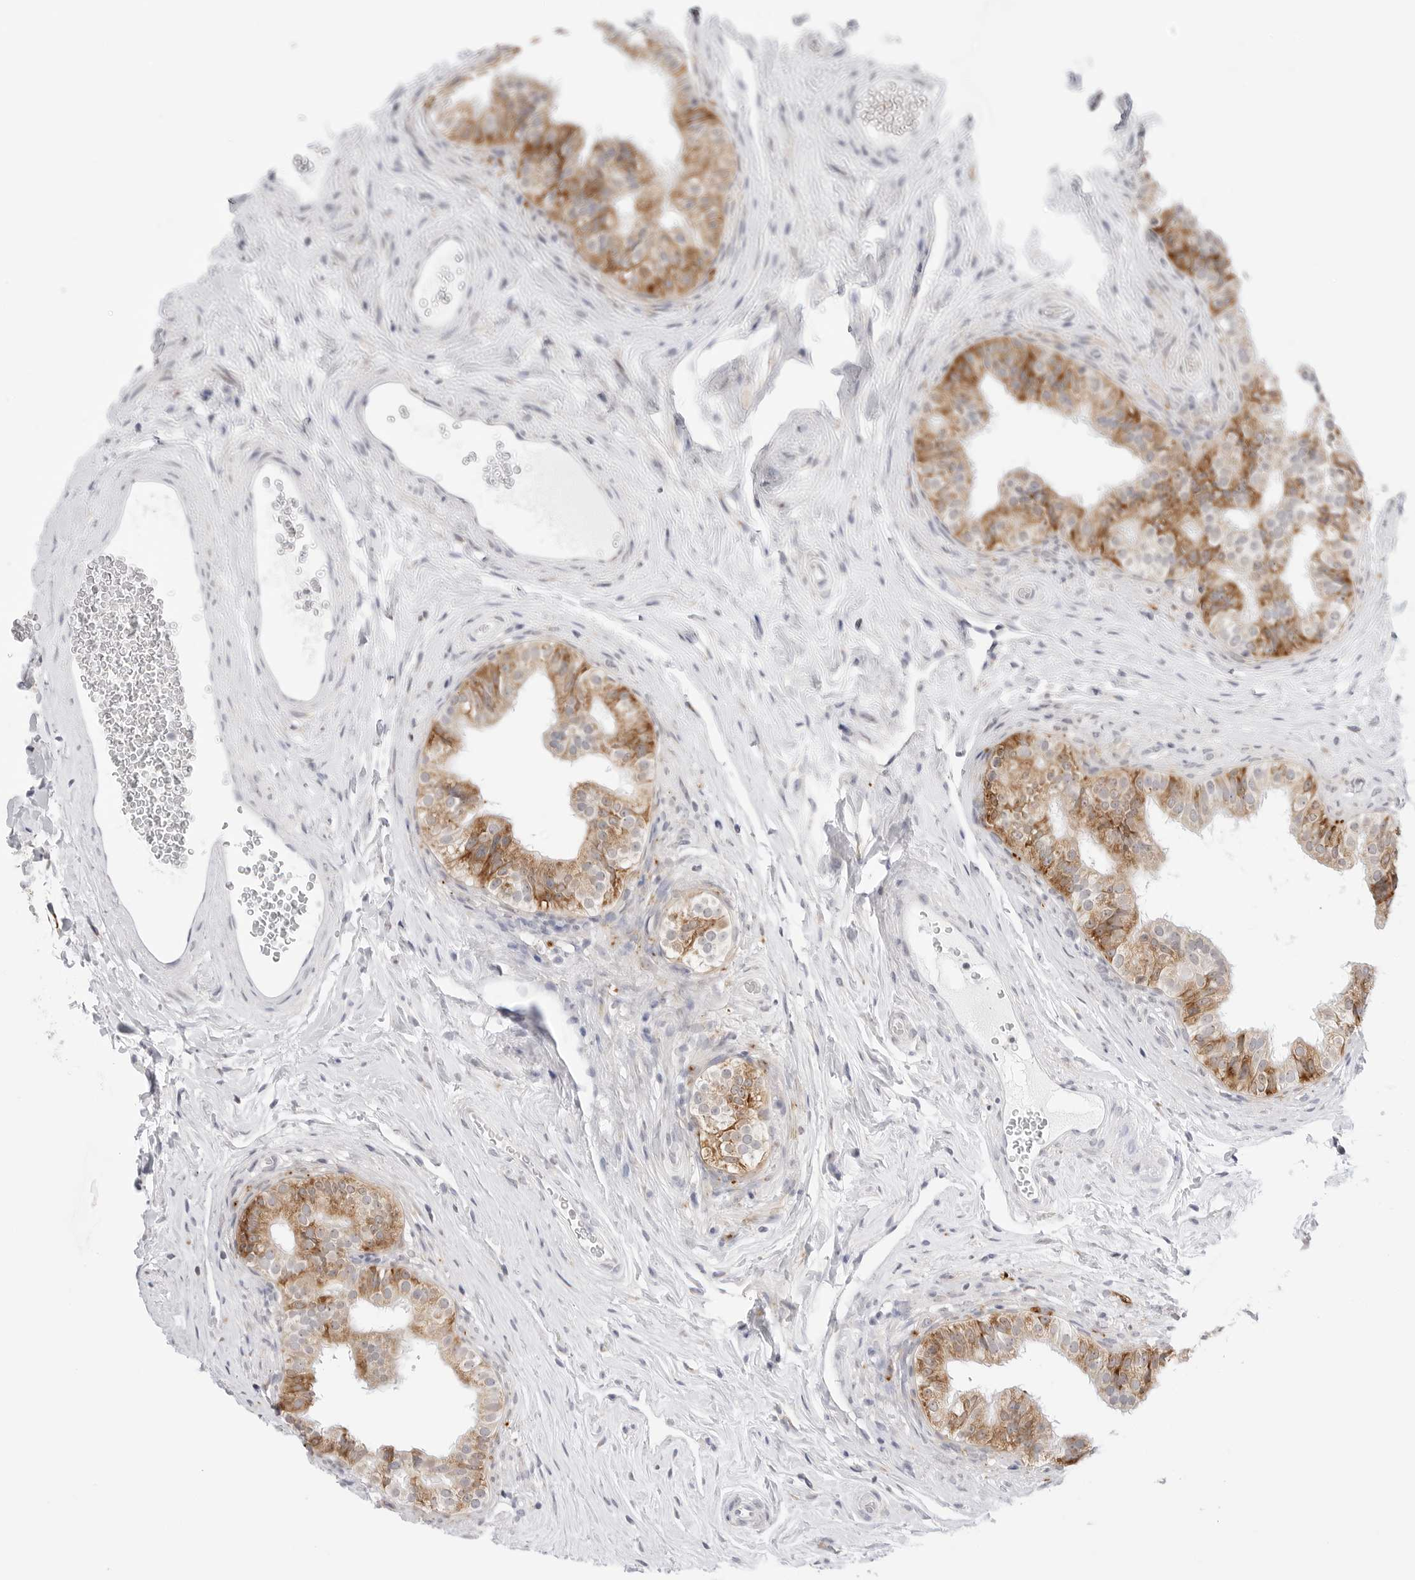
{"staining": {"intensity": "moderate", "quantity": ">75%", "location": "cytoplasmic/membranous"}, "tissue": "epididymis", "cell_type": "Glandular cells", "image_type": "normal", "snomed": [{"axis": "morphology", "description": "Normal tissue, NOS"}, {"axis": "topography", "description": "Epididymis"}], "caption": "A high-resolution micrograph shows immunohistochemistry staining of benign epididymis, which reveals moderate cytoplasmic/membranous staining in approximately >75% of glandular cells.", "gene": "RPN1", "patient": {"sex": "male", "age": 49}}